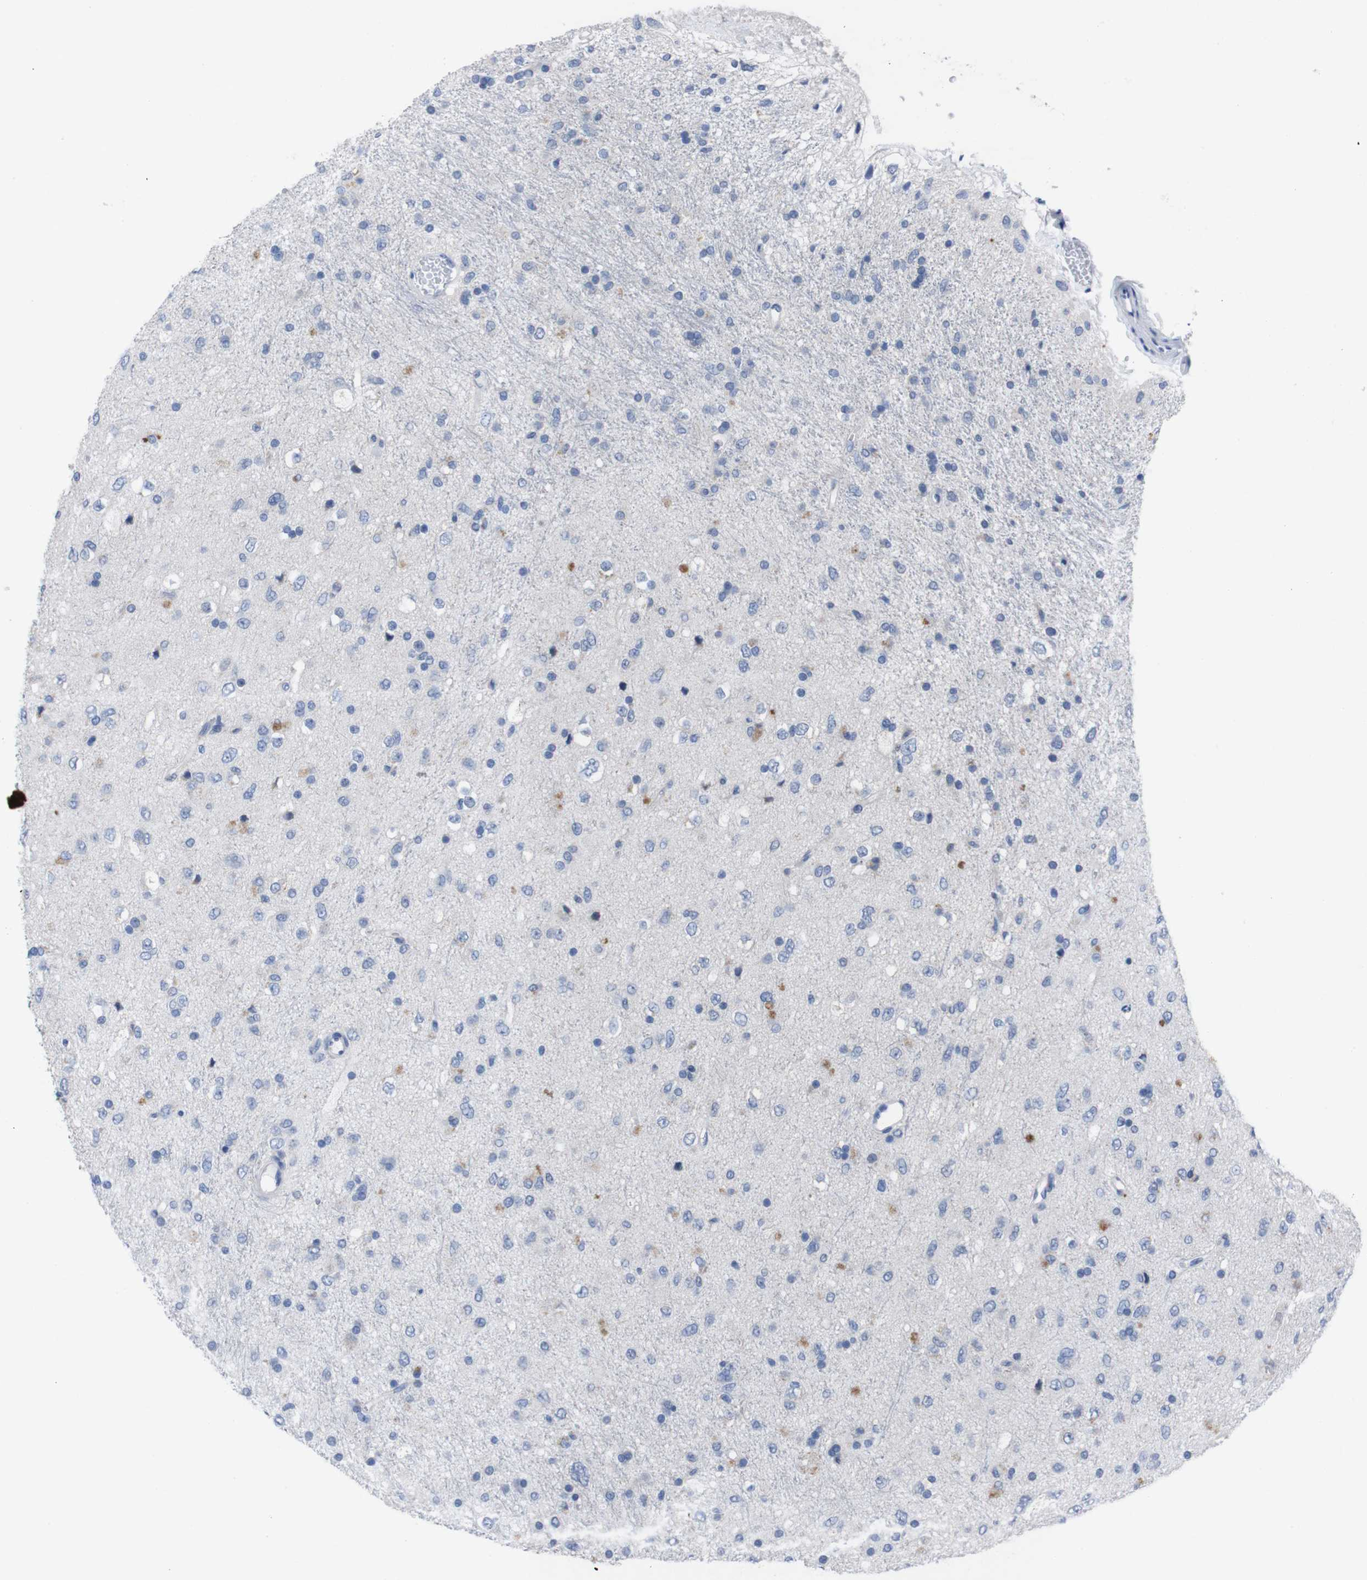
{"staining": {"intensity": "negative", "quantity": "none", "location": "none"}, "tissue": "glioma", "cell_type": "Tumor cells", "image_type": "cancer", "snomed": [{"axis": "morphology", "description": "Glioma, malignant, Low grade"}, {"axis": "topography", "description": "Brain"}], "caption": "Tumor cells show no significant positivity in malignant low-grade glioma.", "gene": "IRF4", "patient": {"sex": "male", "age": 77}}